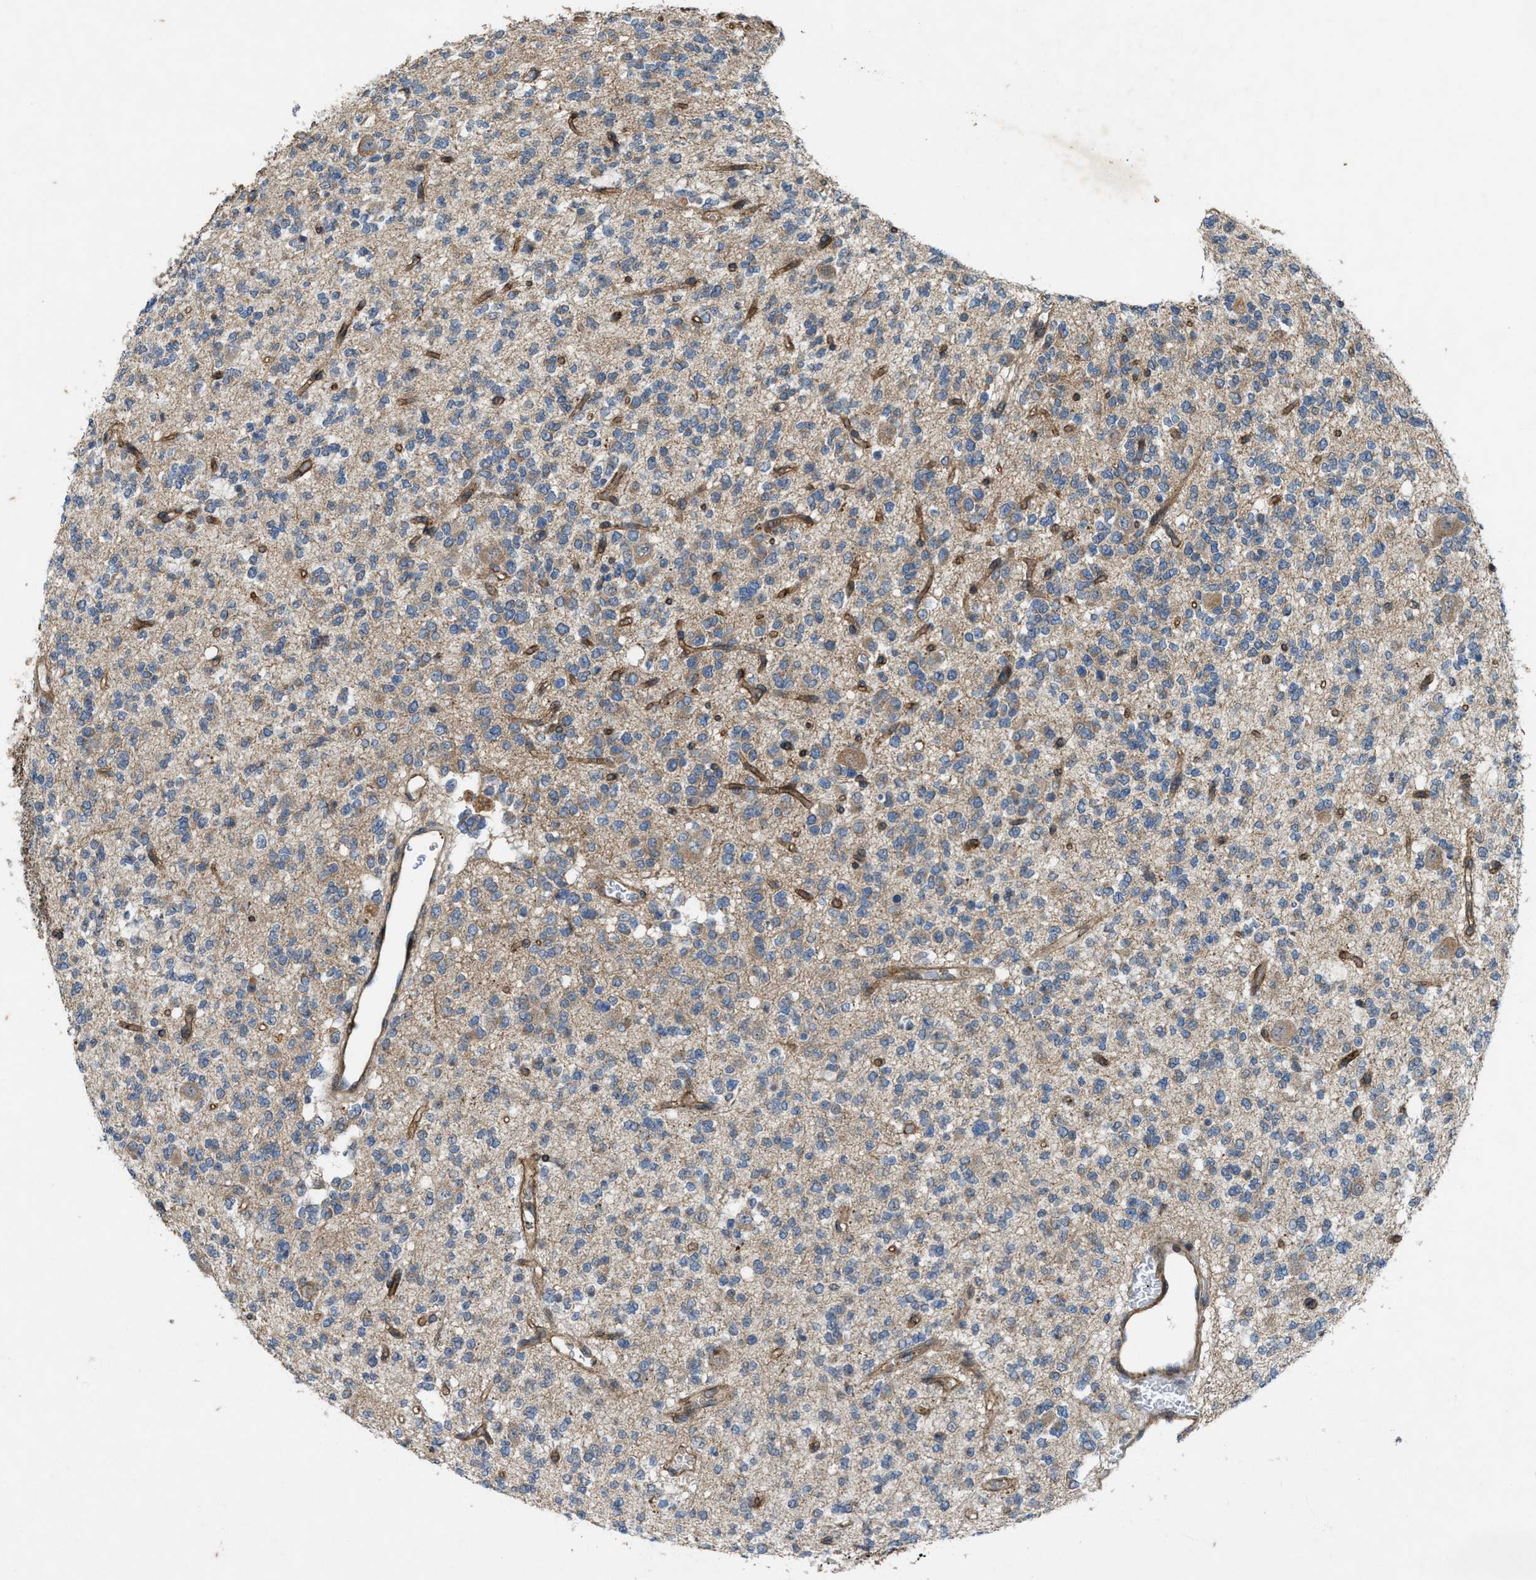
{"staining": {"intensity": "weak", "quantity": "<25%", "location": "cytoplasmic/membranous"}, "tissue": "glioma", "cell_type": "Tumor cells", "image_type": "cancer", "snomed": [{"axis": "morphology", "description": "Glioma, malignant, Low grade"}, {"axis": "topography", "description": "Brain"}], "caption": "A histopathology image of glioma stained for a protein demonstrates no brown staining in tumor cells. (DAB (3,3'-diaminobenzidine) immunohistochemistry, high magnification).", "gene": "LRRC72", "patient": {"sex": "male", "age": 38}}